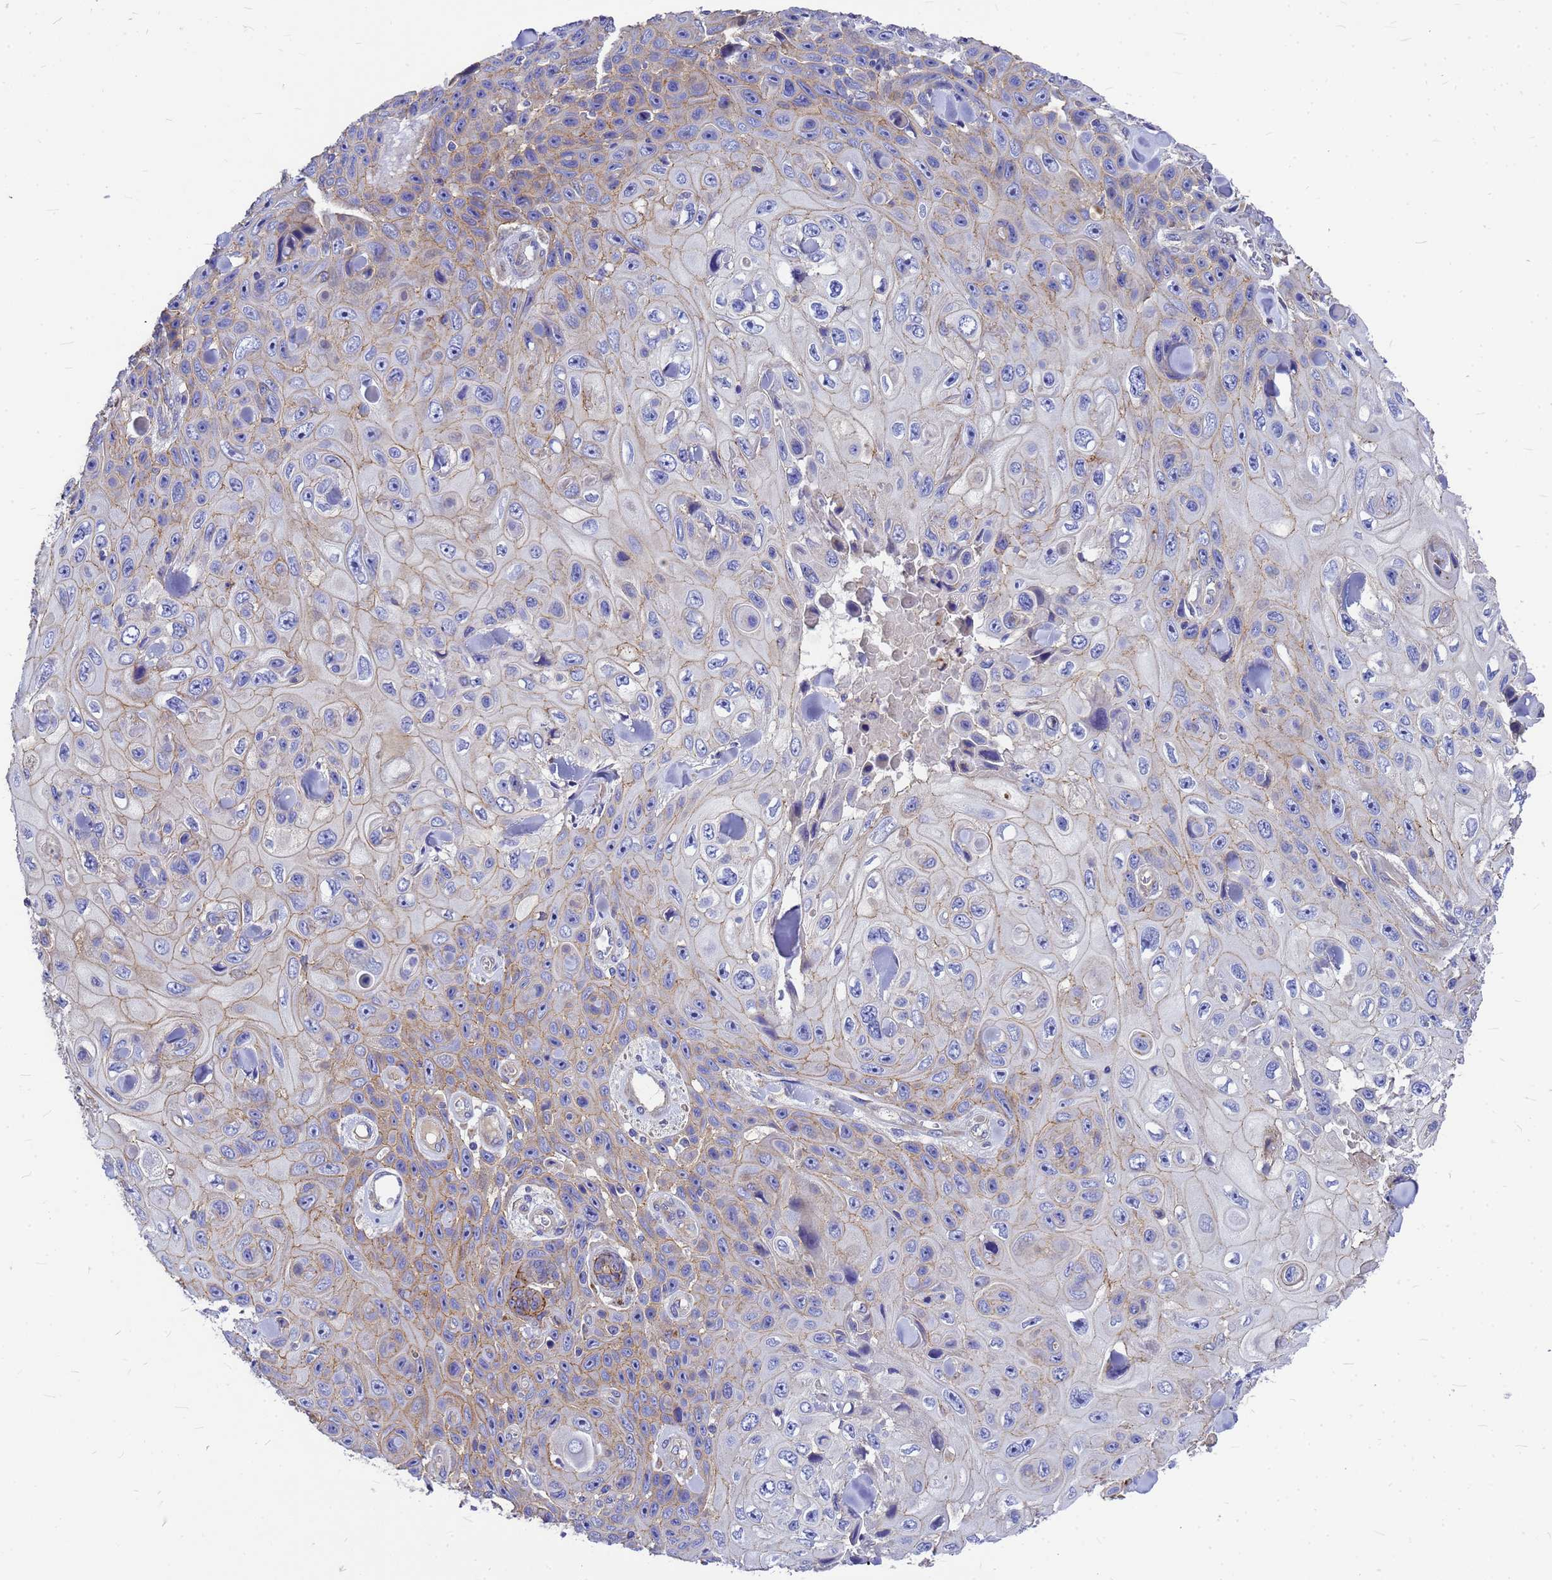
{"staining": {"intensity": "weak", "quantity": "25%-75%", "location": "cytoplasmic/membranous"}, "tissue": "skin cancer", "cell_type": "Tumor cells", "image_type": "cancer", "snomed": [{"axis": "morphology", "description": "Squamous cell carcinoma, NOS"}, {"axis": "topography", "description": "Skin"}], "caption": "About 25%-75% of tumor cells in squamous cell carcinoma (skin) demonstrate weak cytoplasmic/membranous protein staining as visualized by brown immunohistochemical staining.", "gene": "FBXW5", "patient": {"sex": "male", "age": 82}}